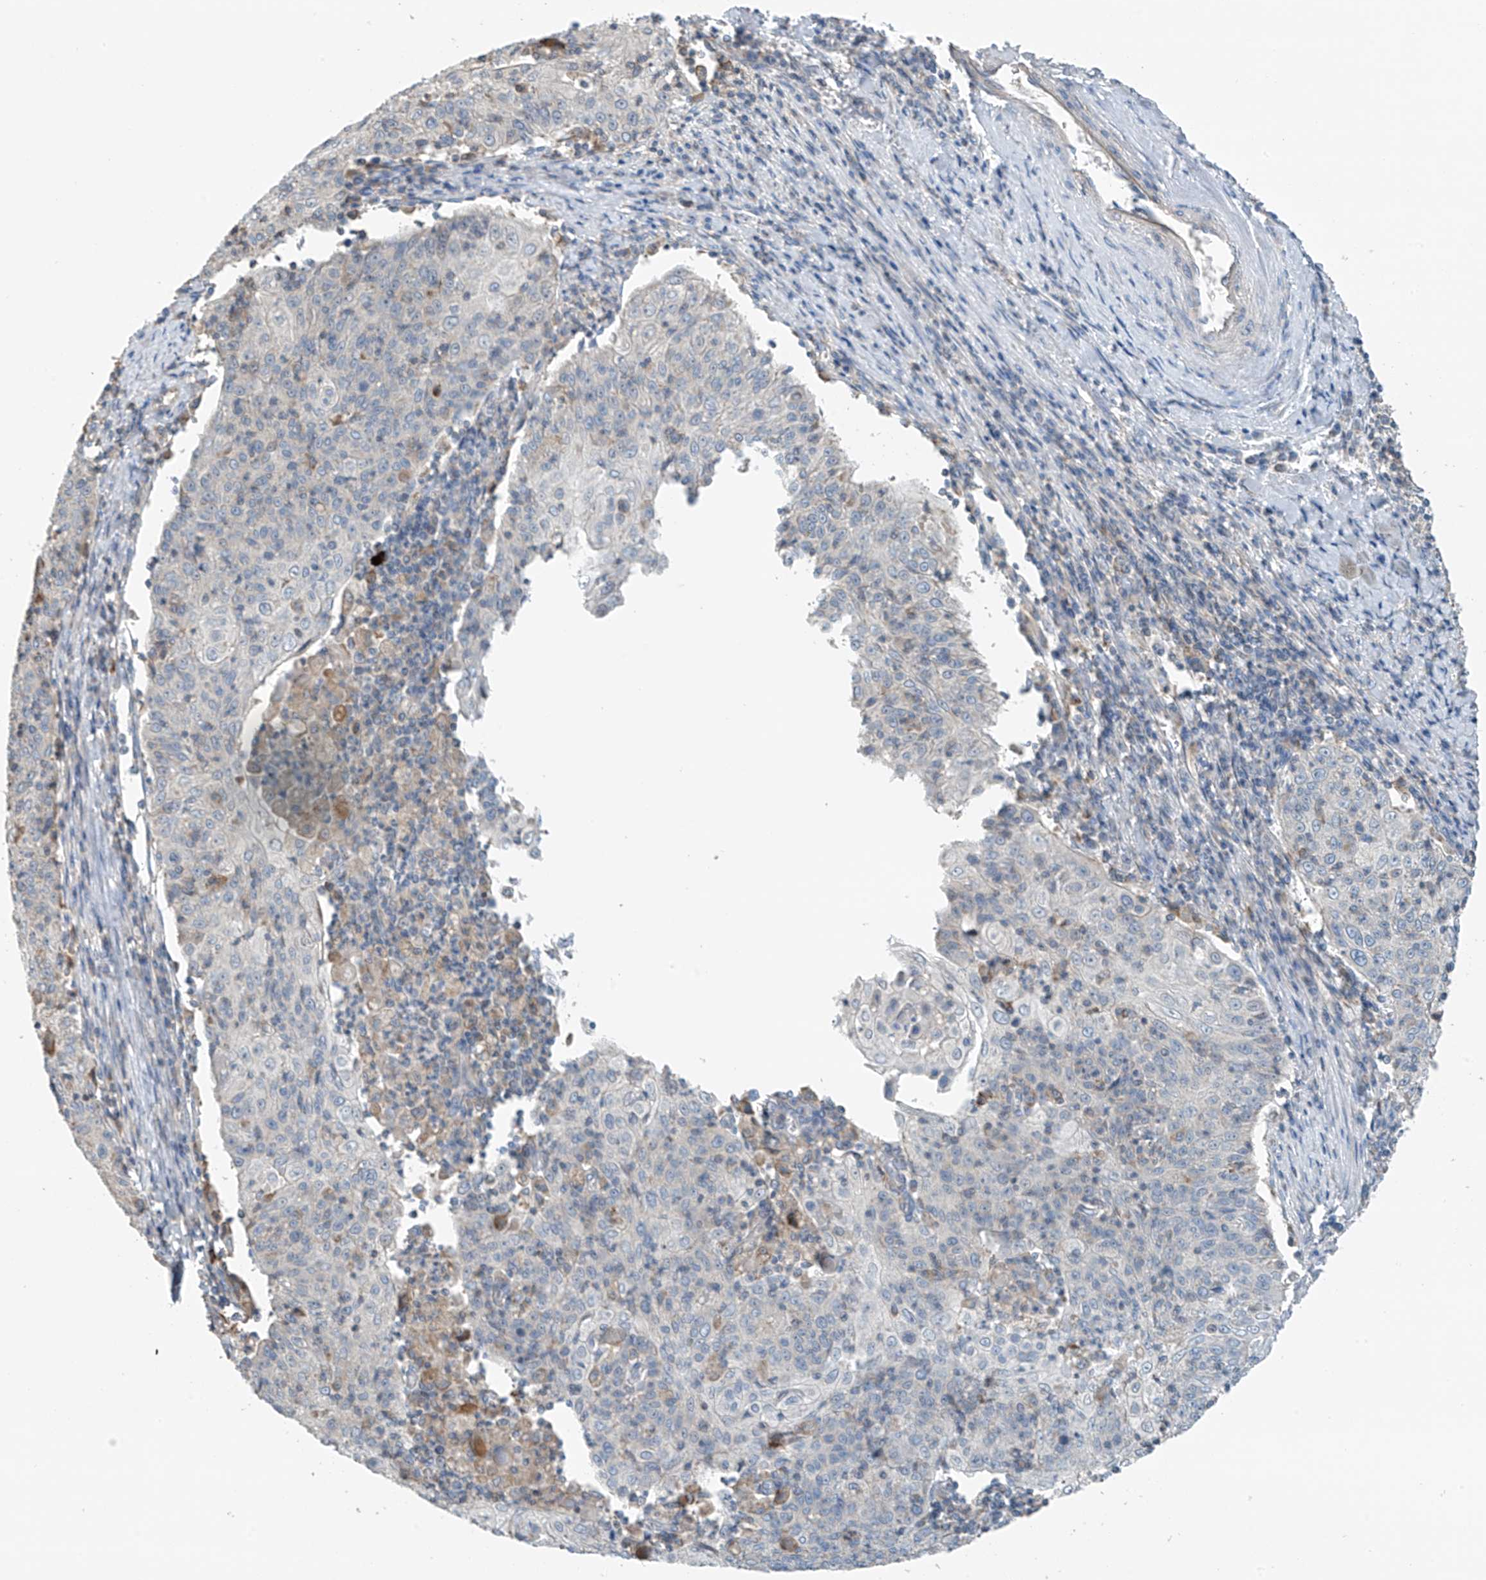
{"staining": {"intensity": "negative", "quantity": "none", "location": "none"}, "tissue": "cervical cancer", "cell_type": "Tumor cells", "image_type": "cancer", "snomed": [{"axis": "morphology", "description": "Squamous cell carcinoma, NOS"}, {"axis": "topography", "description": "Cervix"}], "caption": "A high-resolution micrograph shows immunohistochemistry staining of cervical cancer (squamous cell carcinoma), which displays no significant expression in tumor cells.", "gene": "SYN3", "patient": {"sex": "female", "age": 48}}